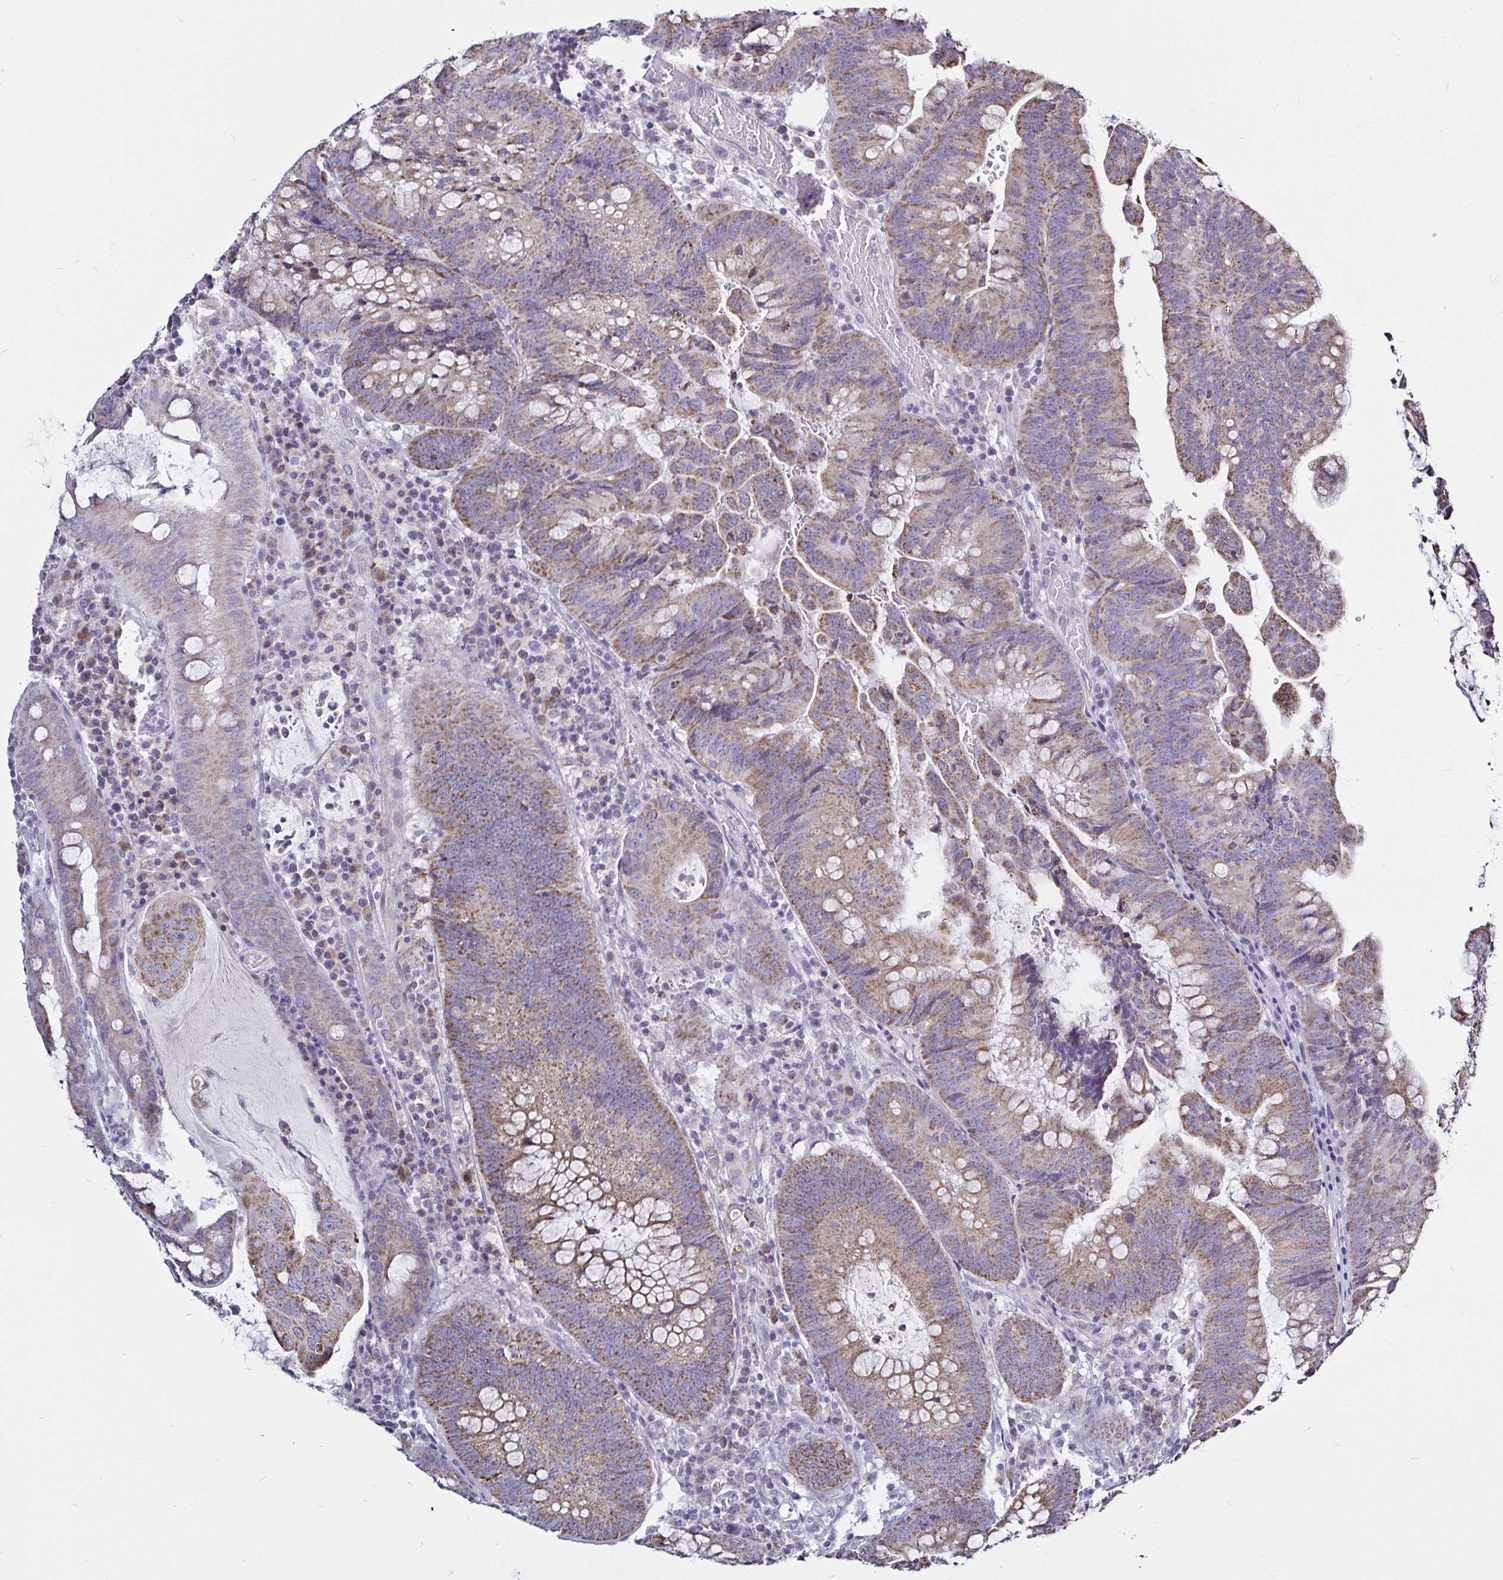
{"staining": {"intensity": "moderate", "quantity": ">75%", "location": "cytoplasmic/membranous"}, "tissue": "colorectal cancer", "cell_type": "Tumor cells", "image_type": "cancer", "snomed": [{"axis": "morphology", "description": "Adenocarcinoma, NOS"}, {"axis": "topography", "description": "Colon"}], "caption": "Colorectal adenocarcinoma was stained to show a protein in brown. There is medium levels of moderate cytoplasmic/membranous positivity in approximately >75% of tumor cells. Using DAB (3,3'-diaminobenzidine) (brown) and hematoxylin (blue) stains, captured at high magnification using brightfield microscopy.", "gene": "PGAM2", "patient": {"sex": "male", "age": 62}}